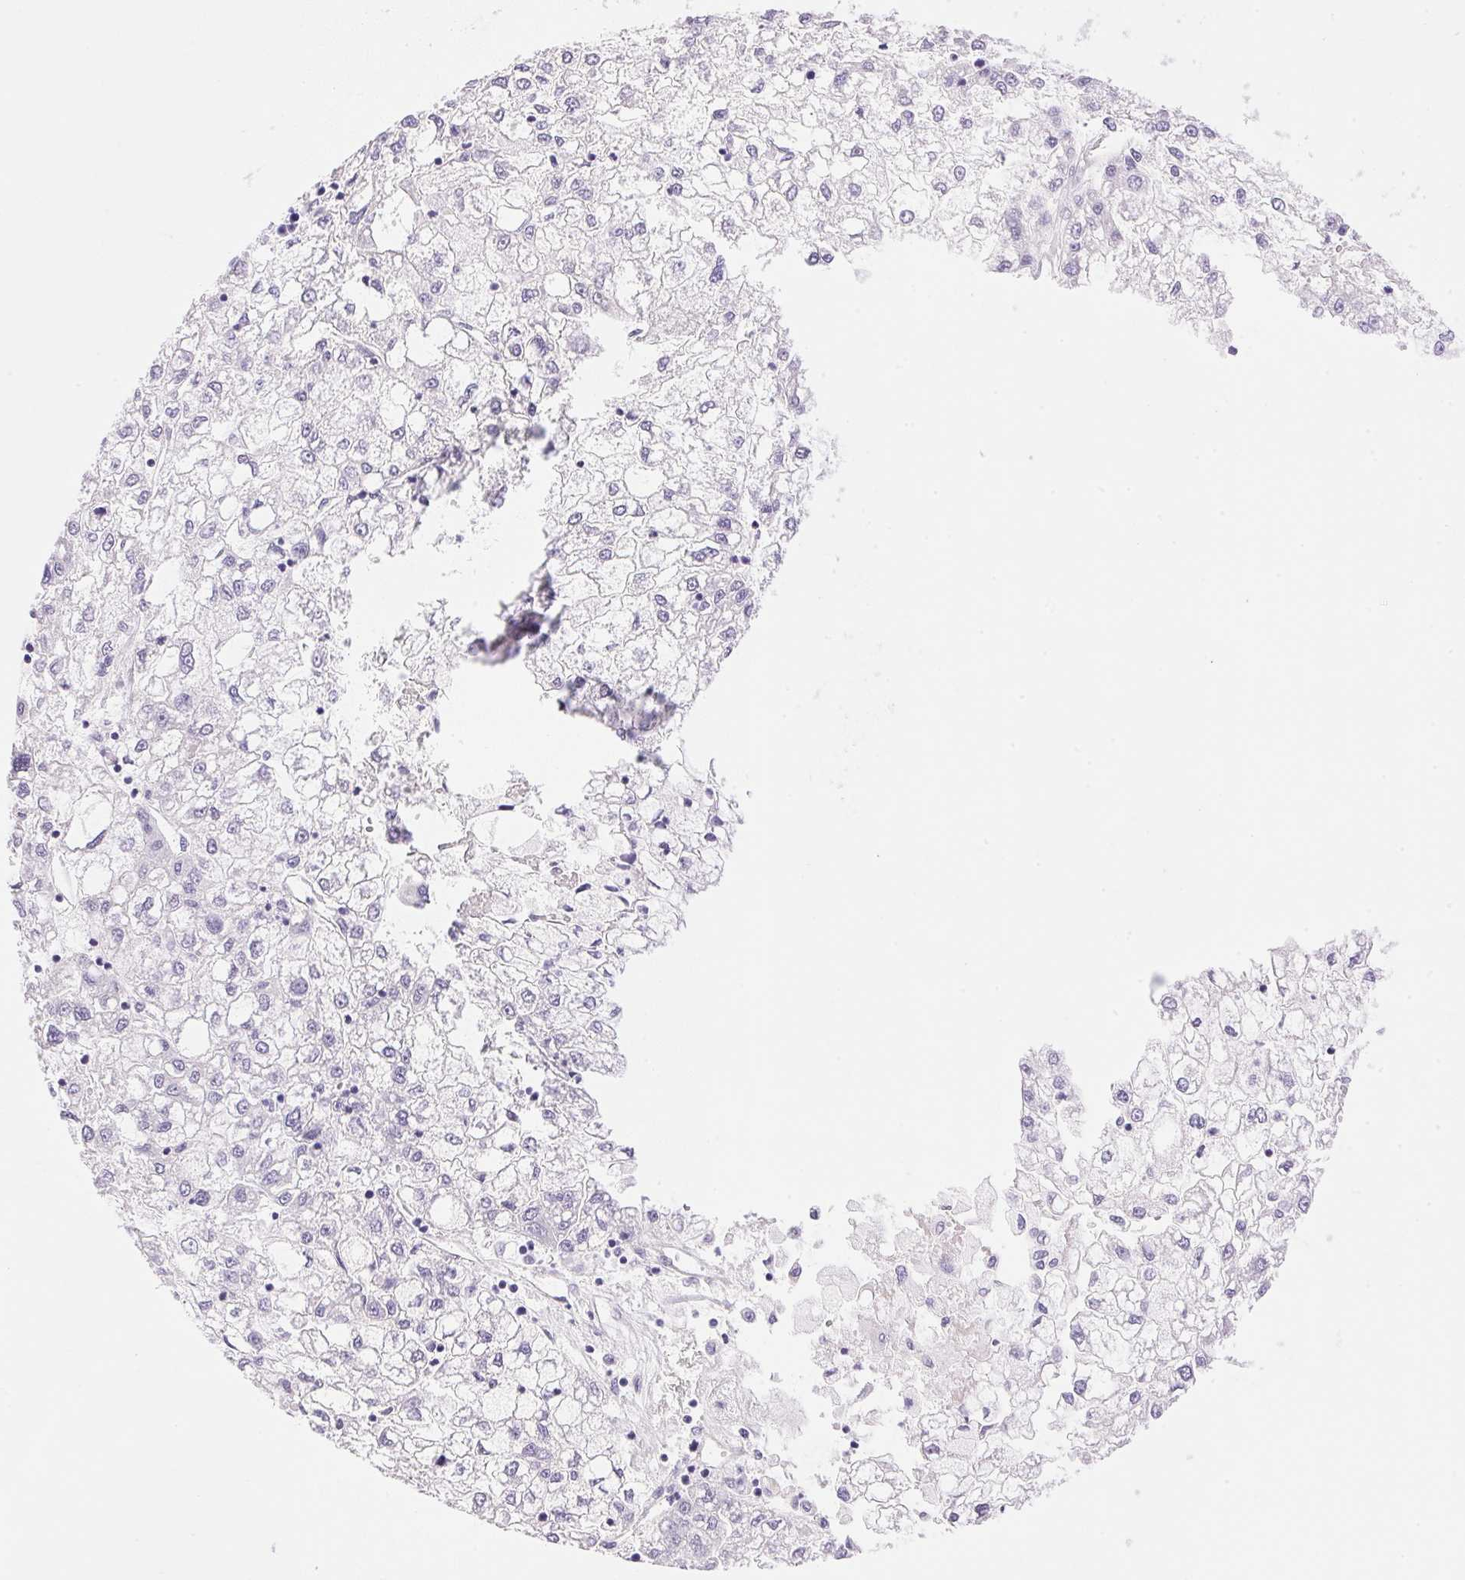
{"staining": {"intensity": "negative", "quantity": "none", "location": "none"}, "tissue": "liver cancer", "cell_type": "Tumor cells", "image_type": "cancer", "snomed": [{"axis": "morphology", "description": "Carcinoma, Hepatocellular, NOS"}, {"axis": "topography", "description": "Liver"}], "caption": "Liver hepatocellular carcinoma was stained to show a protein in brown. There is no significant positivity in tumor cells.", "gene": "ATP6V0A4", "patient": {"sex": "male", "age": 40}}